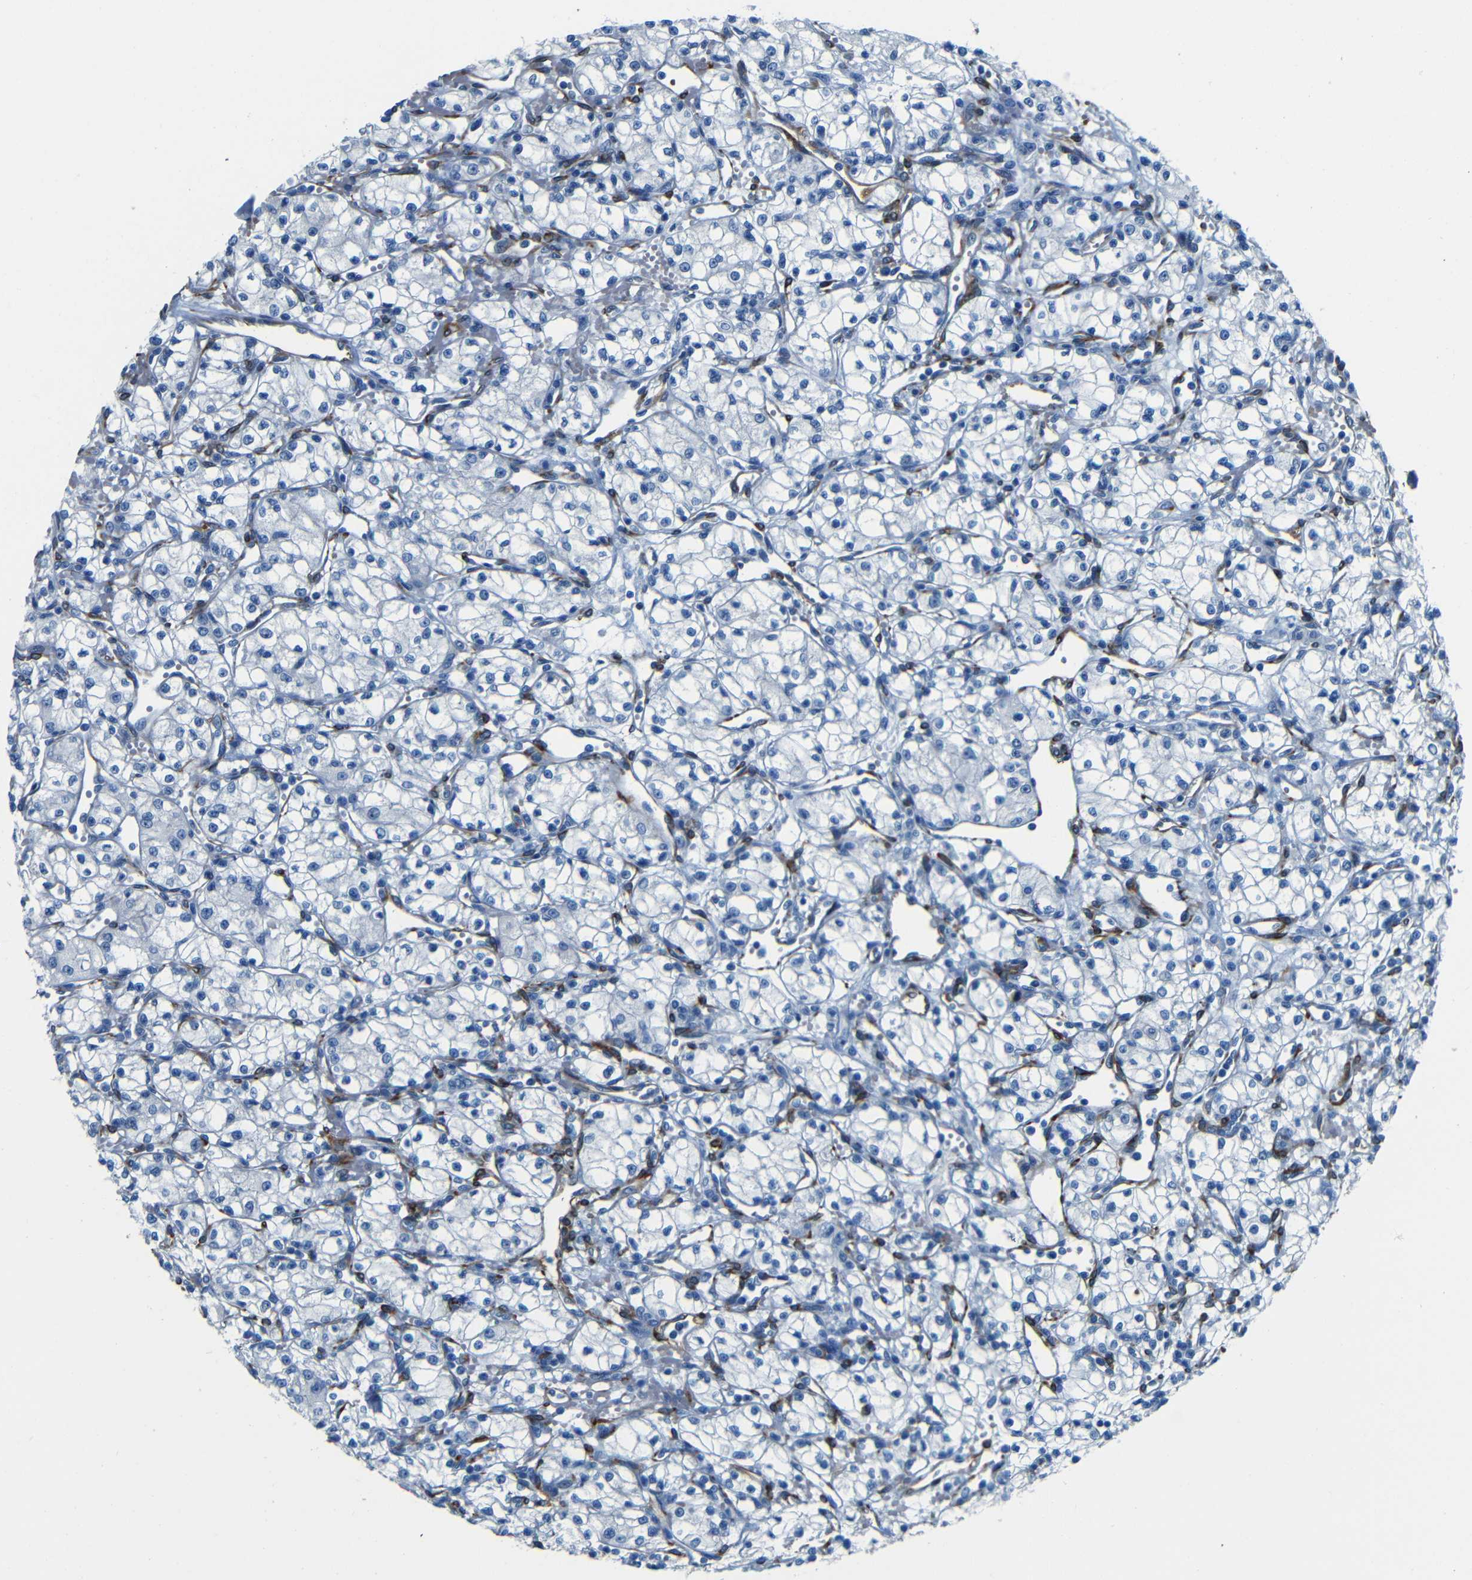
{"staining": {"intensity": "negative", "quantity": "none", "location": "none"}, "tissue": "renal cancer", "cell_type": "Tumor cells", "image_type": "cancer", "snomed": [{"axis": "morphology", "description": "Normal tissue, NOS"}, {"axis": "morphology", "description": "Adenocarcinoma, NOS"}, {"axis": "topography", "description": "Kidney"}], "caption": "The histopathology image reveals no staining of tumor cells in renal adenocarcinoma.", "gene": "MAP2", "patient": {"sex": "male", "age": 59}}